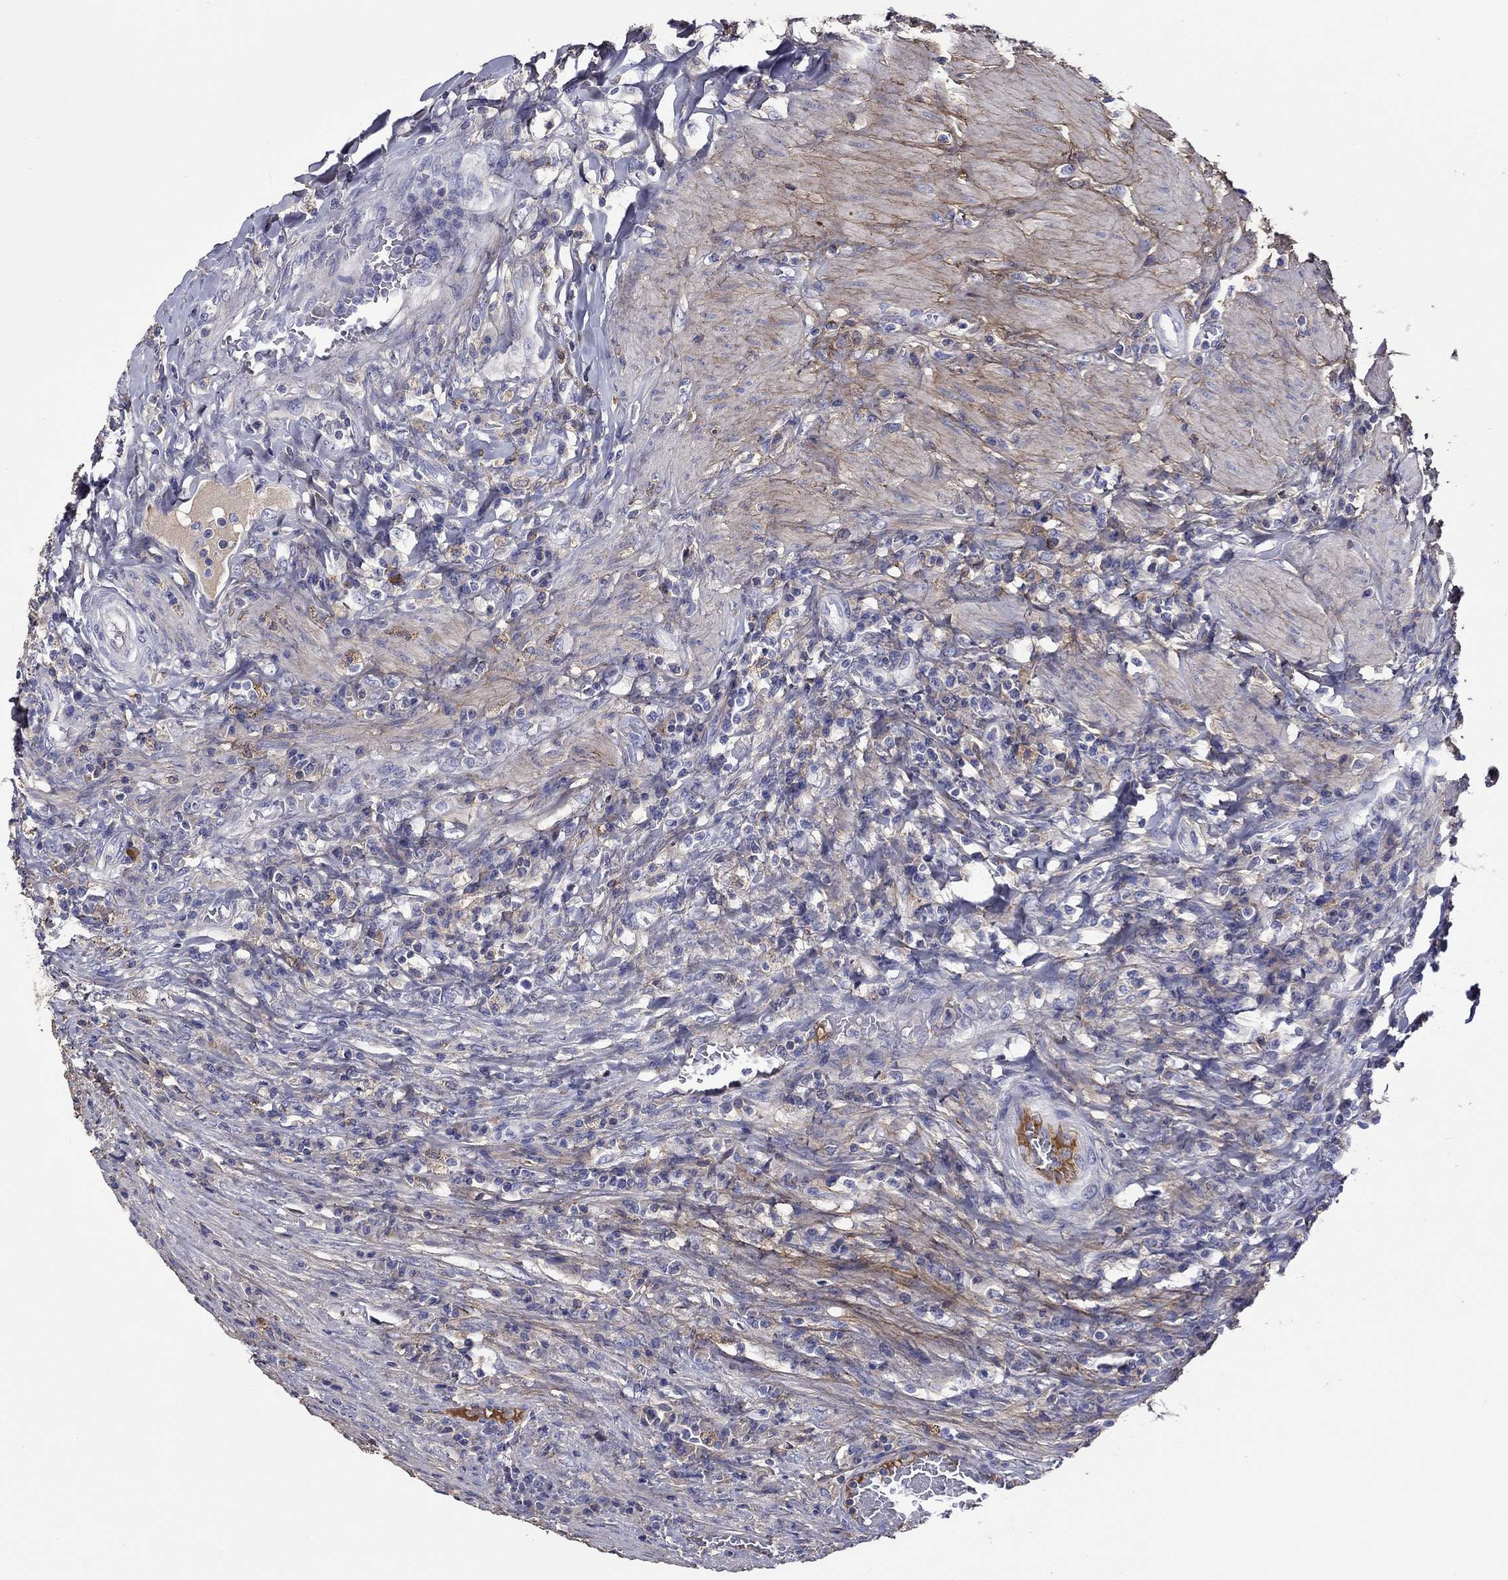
{"staining": {"intensity": "negative", "quantity": "none", "location": "none"}, "tissue": "colorectal cancer", "cell_type": "Tumor cells", "image_type": "cancer", "snomed": [{"axis": "morphology", "description": "Adenocarcinoma, NOS"}, {"axis": "topography", "description": "Colon"}], "caption": "This micrograph is of colorectal cancer stained with immunohistochemistry to label a protein in brown with the nuclei are counter-stained blue. There is no expression in tumor cells.", "gene": "TGFBI", "patient": {"sex": "female", "age": 86}}